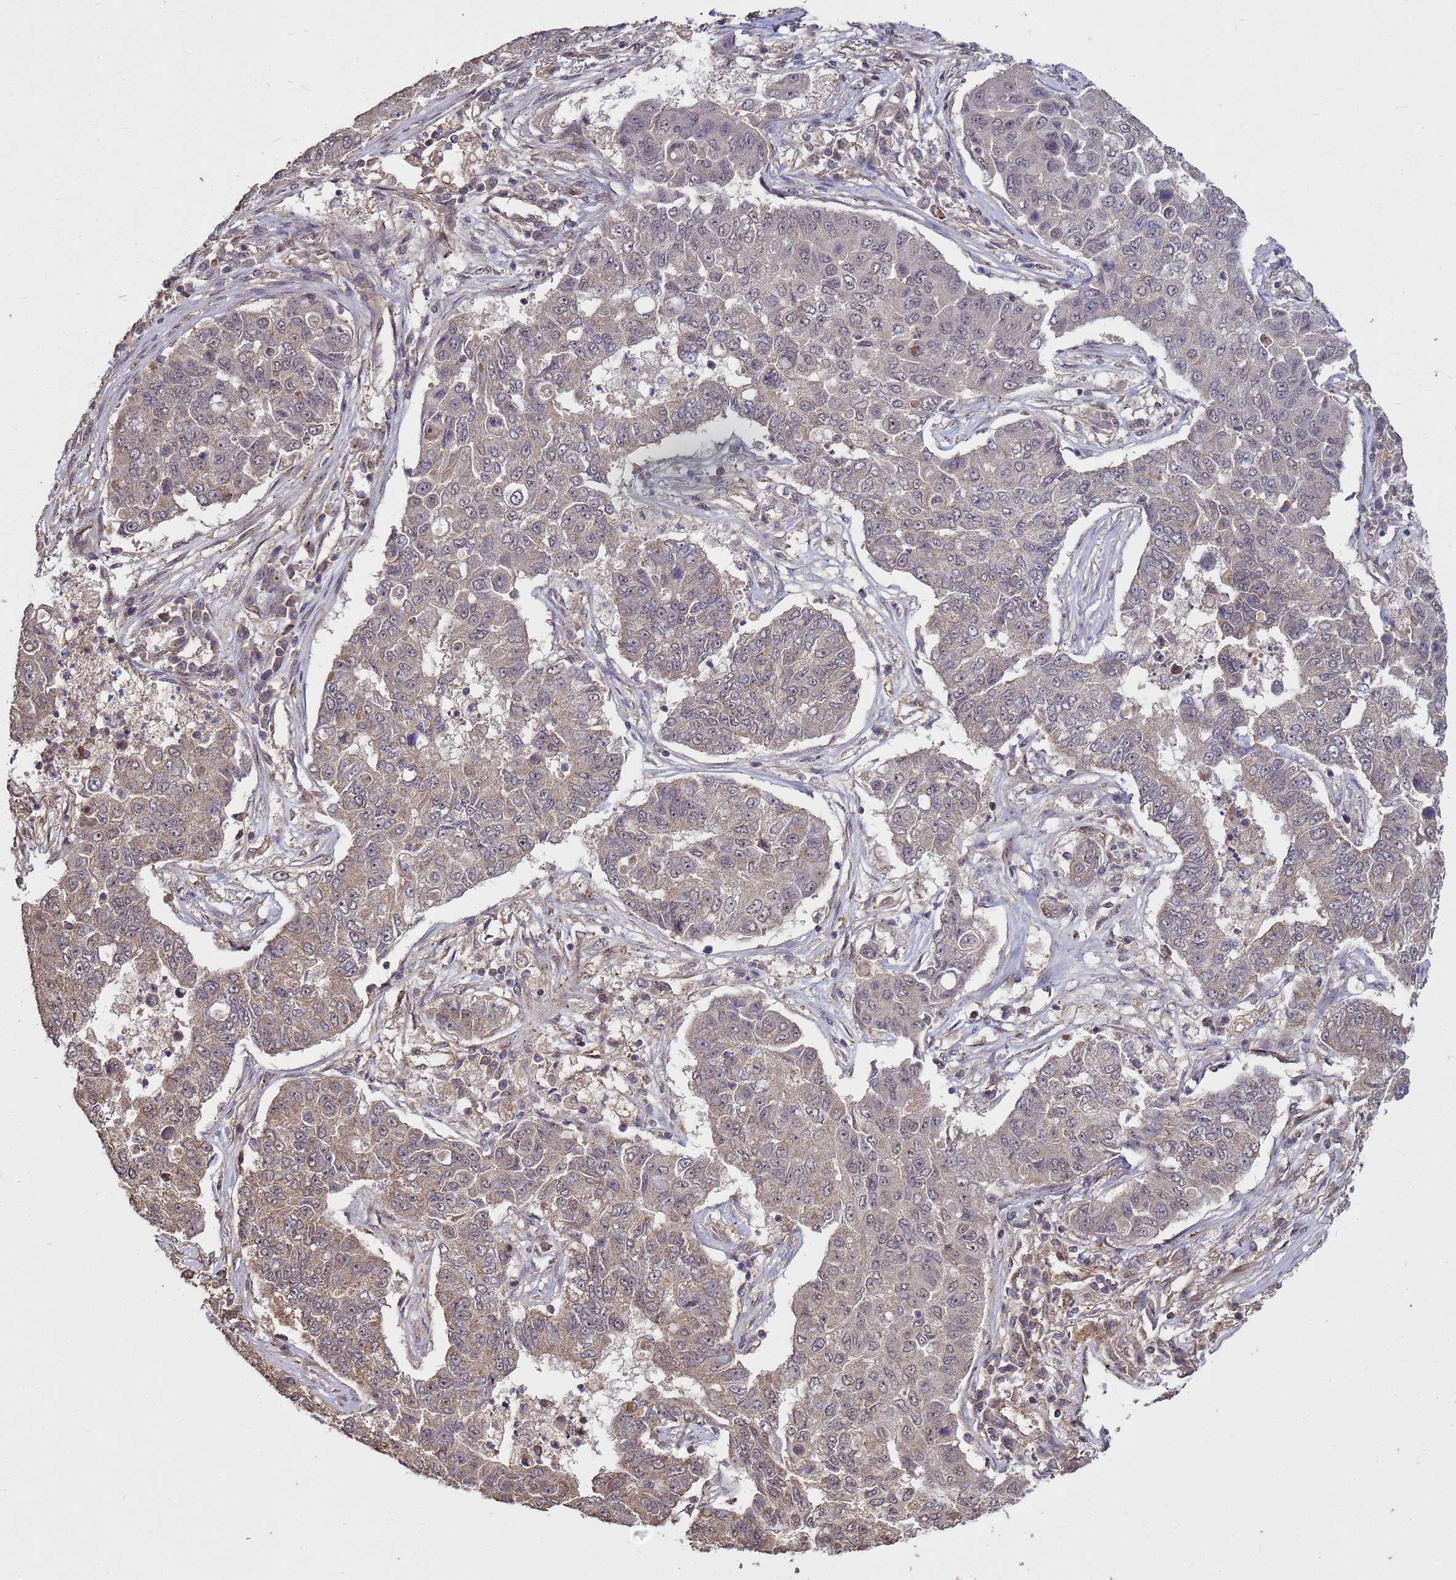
{"staining": {"intensity": "weak", "quantity": "<25%", "location": "cytoplasmic/membranous"}, "tissue": "lung cancer", "cell_type": "Tumor cells", "image_type": "cancer", "snomed": [{"axis": "morphology", "description": "Squamous cell carcinoma, NOS"}, {"axis": "topography", "description": "Lung"}], "caption": "Histopathology image shows no significant protein expression in tumor cells of lung squamous cell carcinoma.", "gene": "CRBN", "patient": {"sex": "male", "age": 74}}